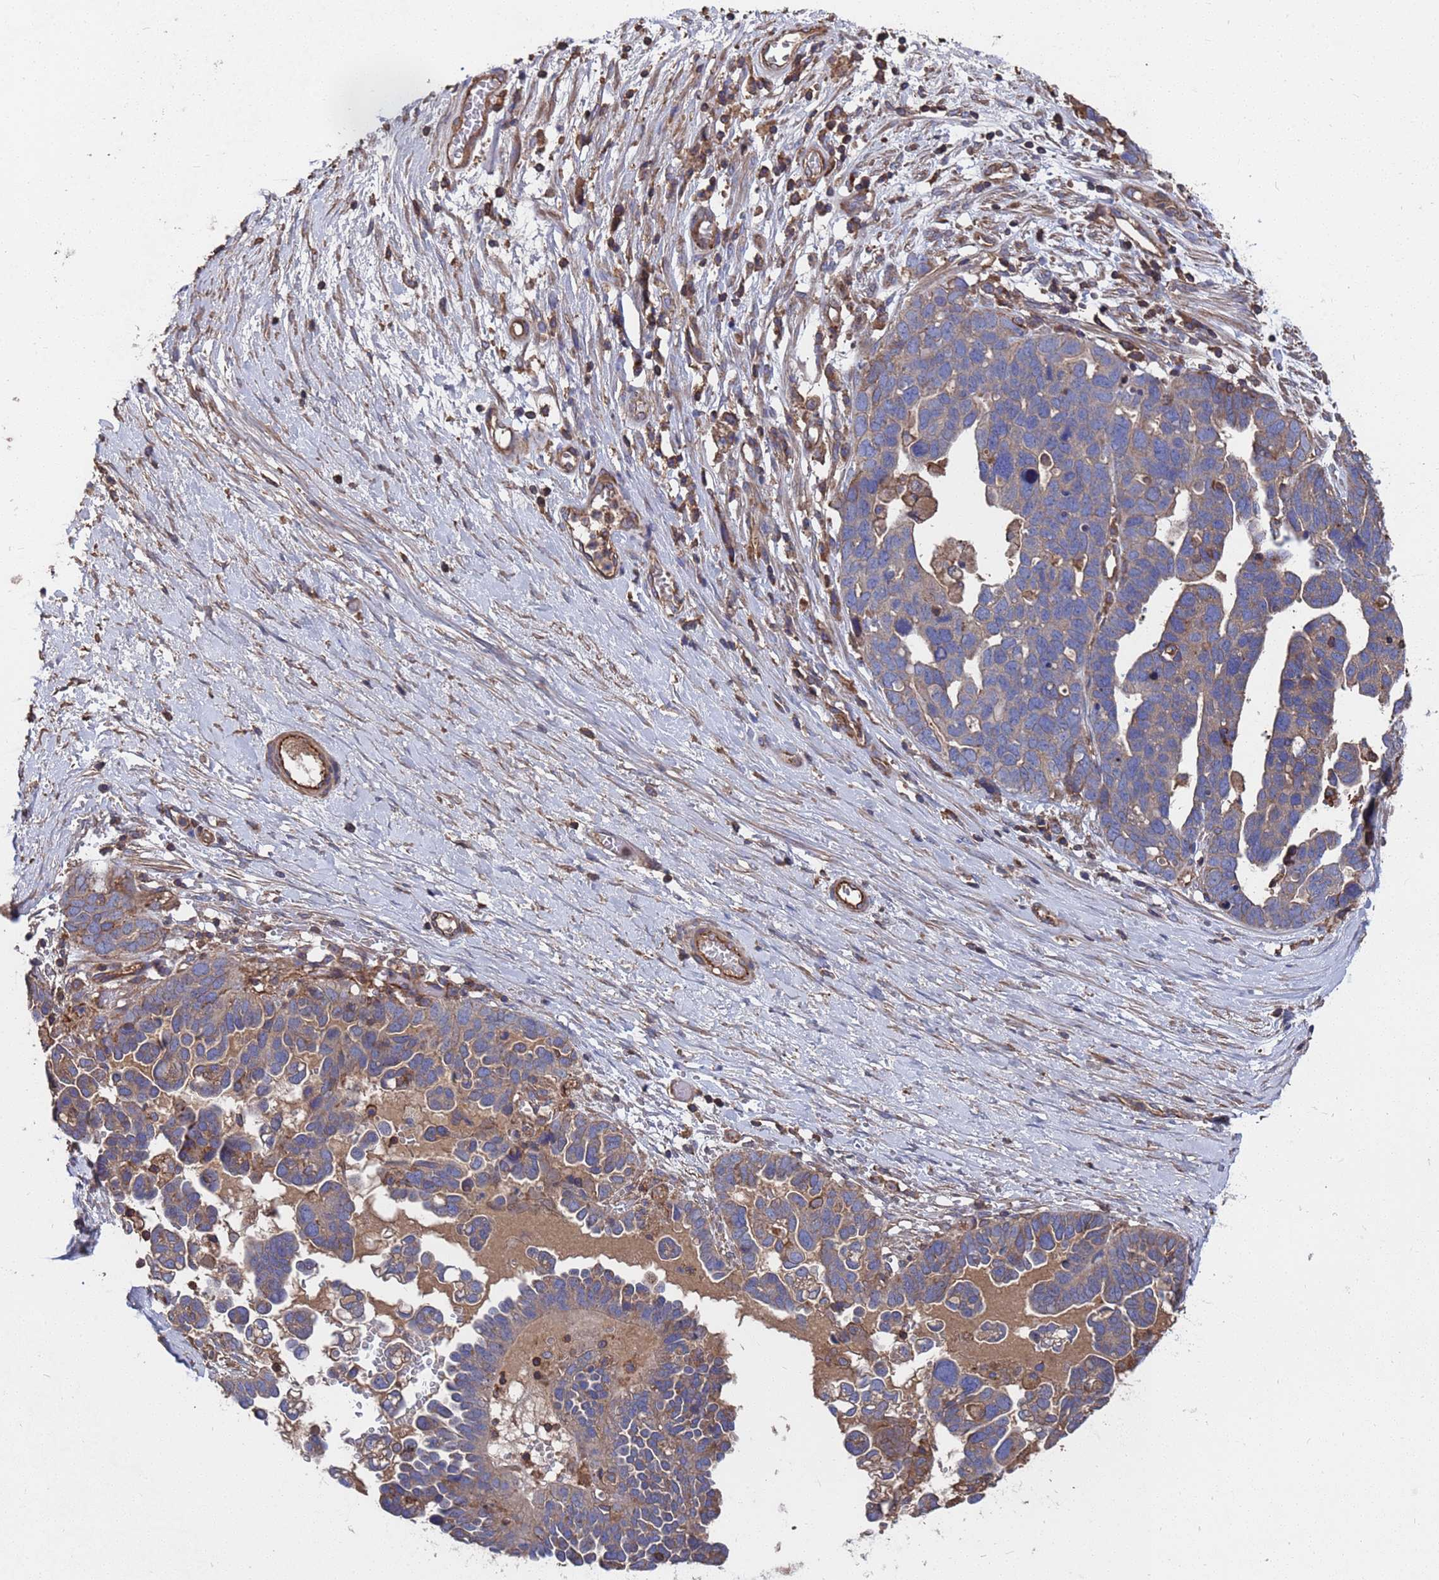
{"staining": {"intensity": "weak", "quantity": "25%-75%", "location": "cytoplasmic/membranous"}, "tissue": "ovarian cancer", "cell_type": "Tumor cells", "image_type": "cancer", "snomed": [{"axis": "morphology", "description": "Cystadenocarcinoma, serous, NOS"}, {"axis": "topography", "description": "Ovary"}], "caption": "A low amount of weak cytoplasmic/membranous positivity is seen in about 25%-75% of tumor cells in serous cystadenocarcinoma (ovarian) tissue.", "gene": "PYCR1", "patient": {"sex": "female", "age": 54}}